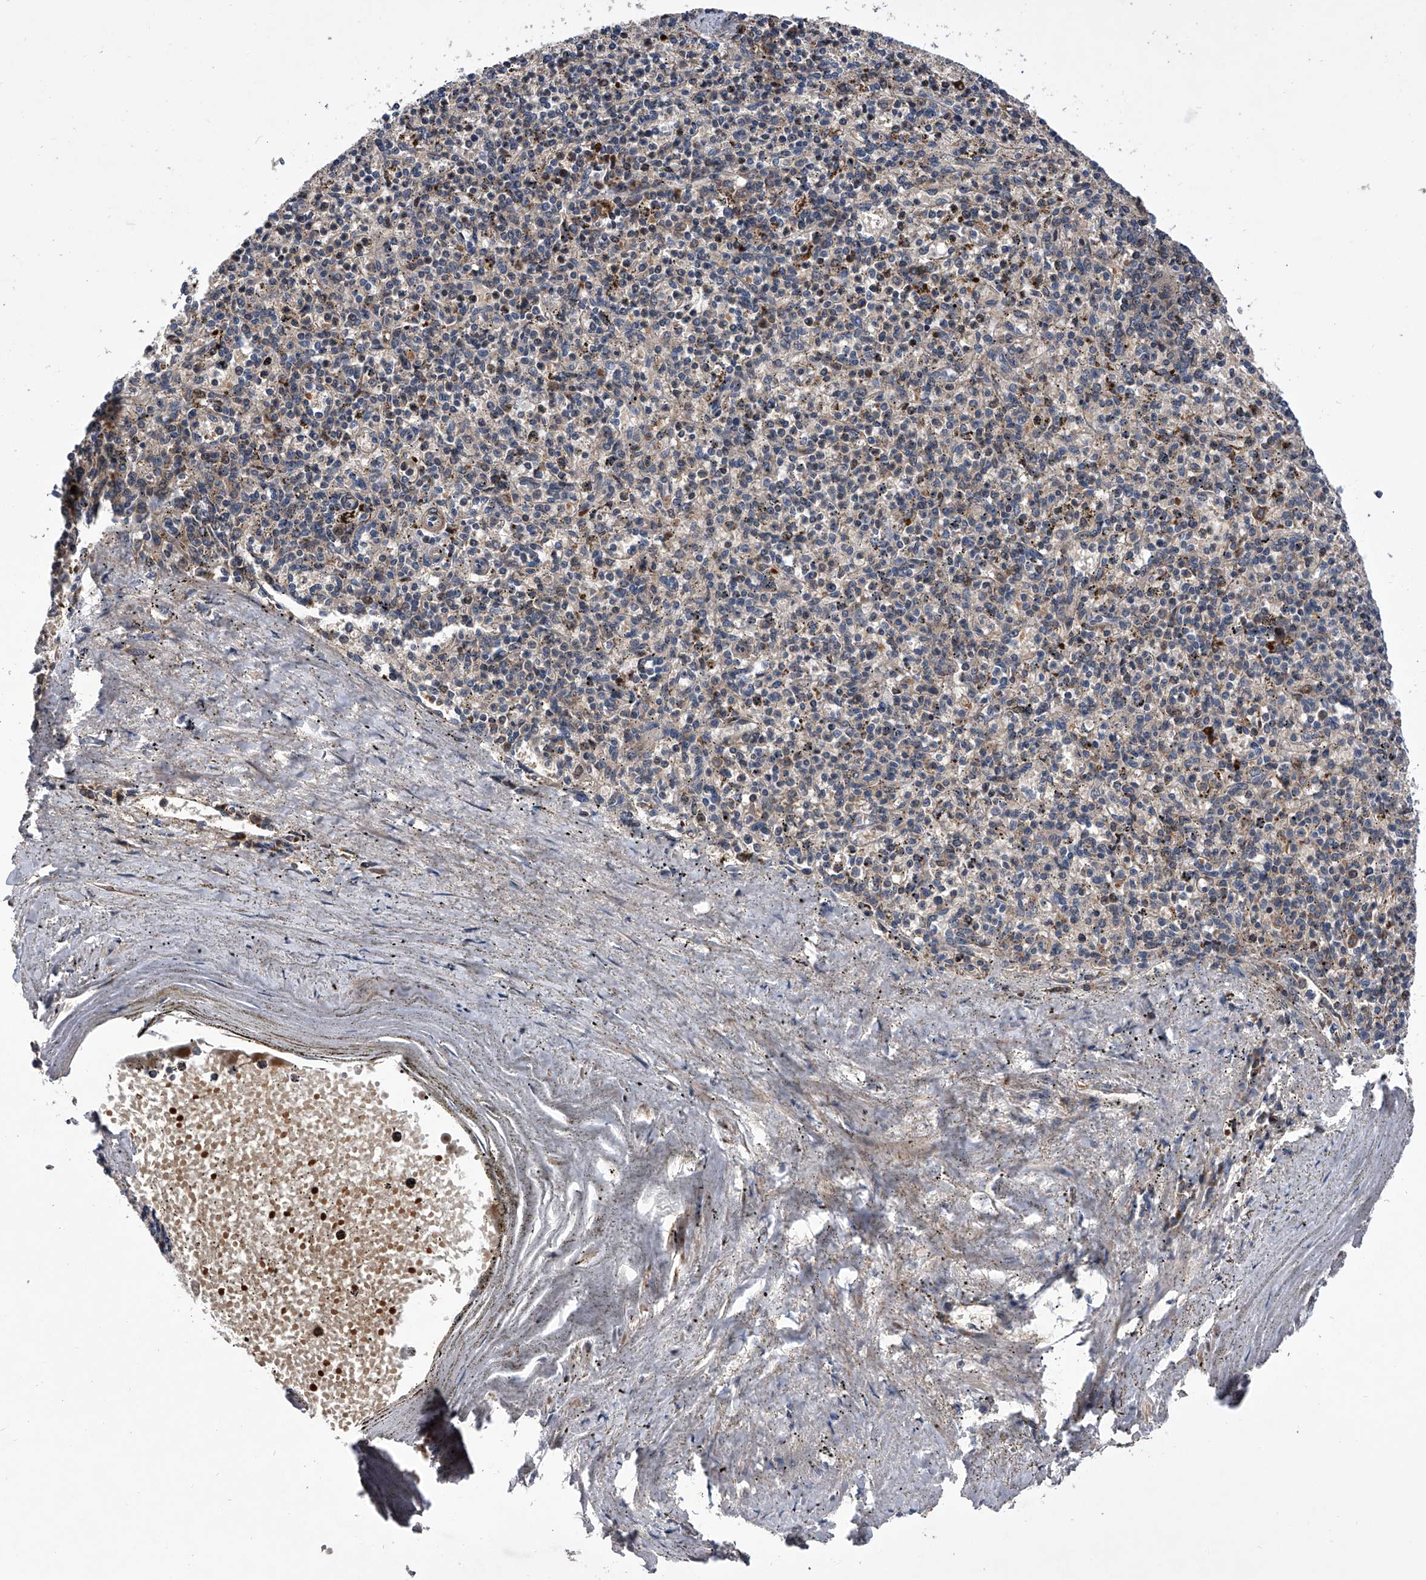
{"staining": {"intensity": "negative", "quantity": "none", "location": "none"}, "tissue": "spleen", "cell_type": "Cells in red pulp", "image_type": "normal", "snomed": [{"axis": "morphology", "description": "Normal tissue, NOS"}, {"axis": "topography", "description": "Spleen"}], "caption": "Cells in red pulp show no significant expression in unremarkable spleen. (Brightfield microscopy of DAB (3,3'-diaminobenzidine) immunohistochemistry at high magnification).", "gene": "ZNF30", "patient": {"sex": "male", "age": 72}}